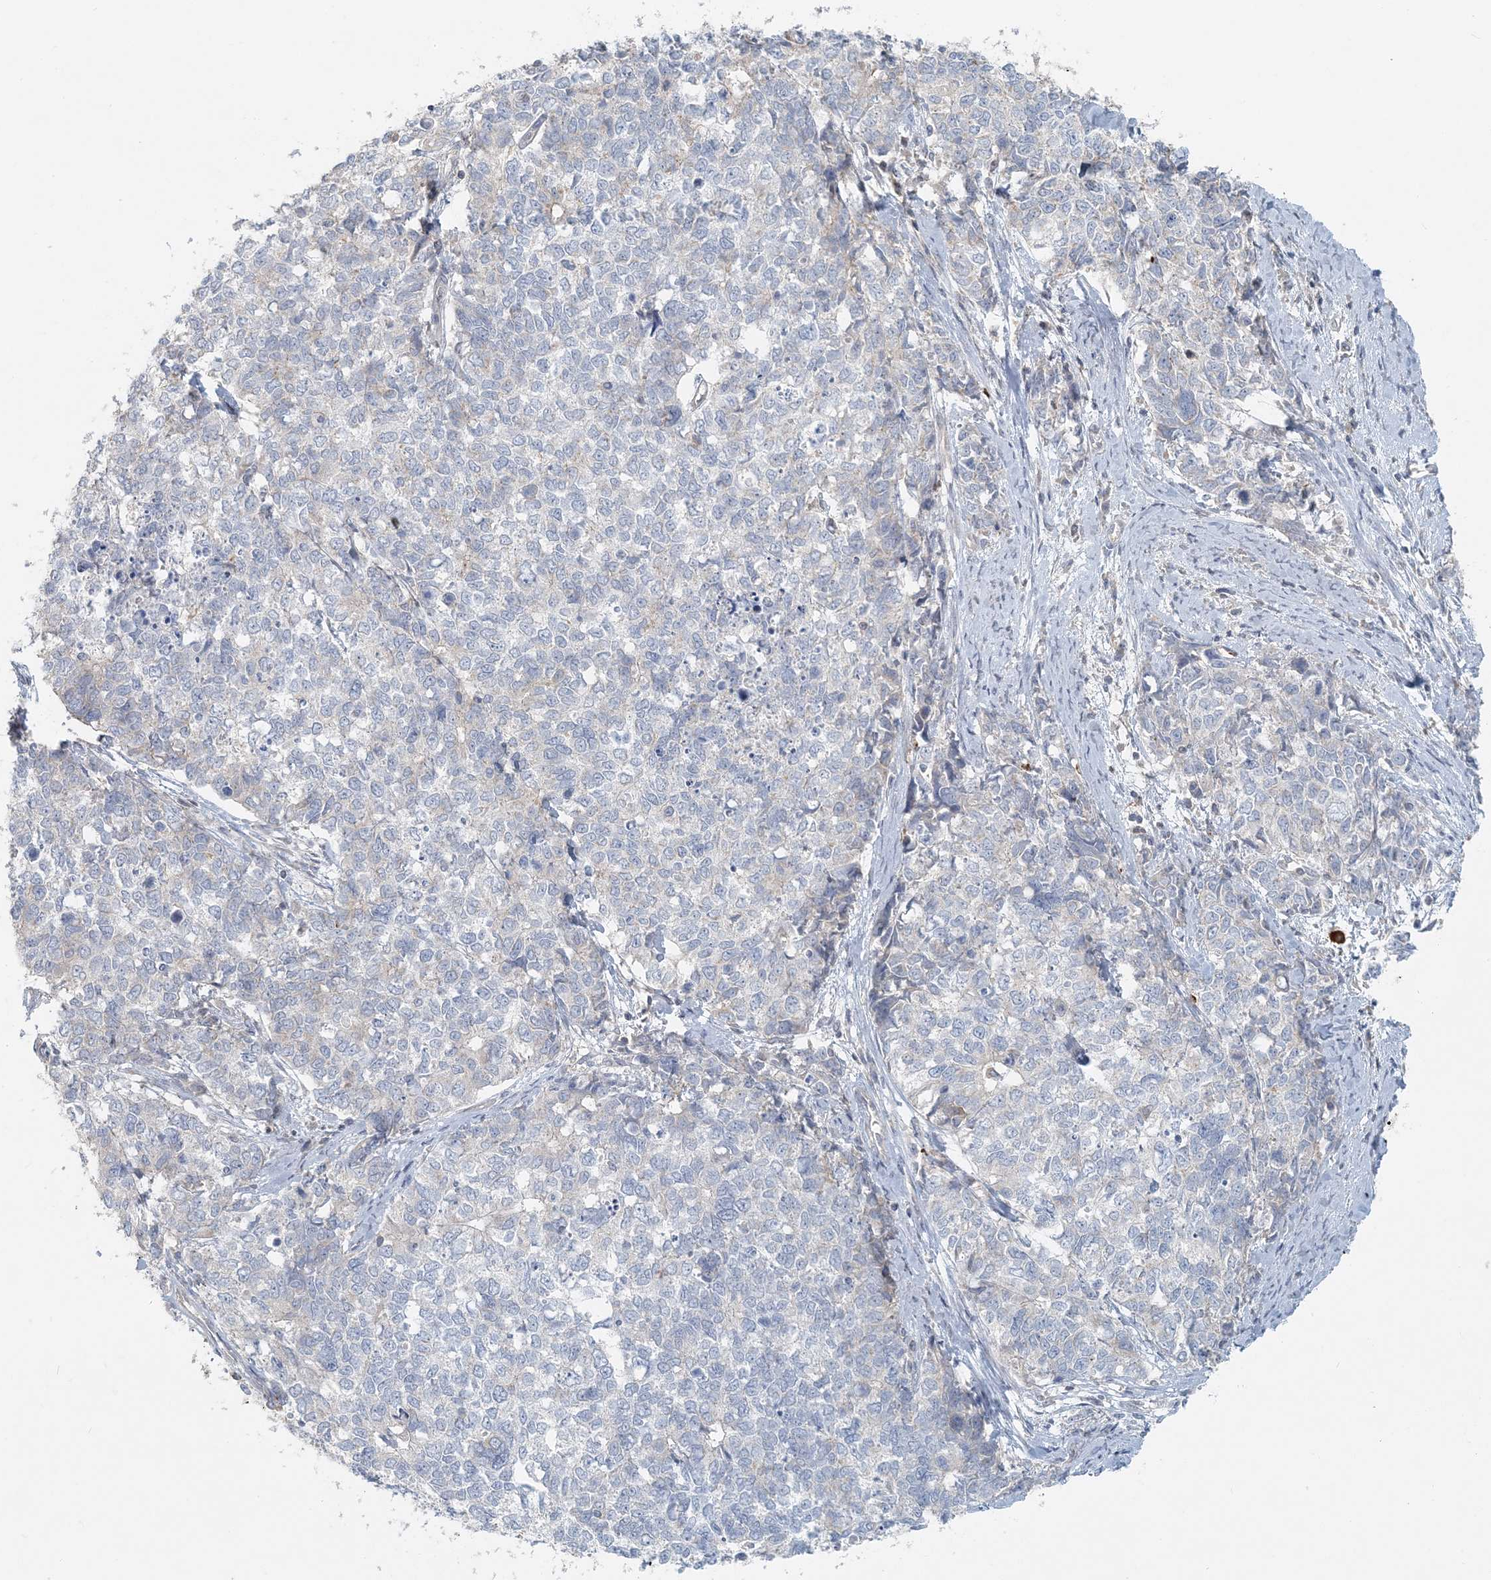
{"staining": {"intensity": "negative", "quantity": "none", "location": "none"}, "tissue": "cervical cancer", "cell_type": "Tumor cells", "image_type": "cancer", "snomed": [{"axis": "morphology", "description": "Squamous cell carcinoma, NOS"}, {"axis": "topography", "description": "Cervix"}], "caption": "Immunohistochemistry of human cervical squamous cell carcinoma shows no staining in tumor cells.", "gene": "NAA11", "patient": {"sex": "female", "age": 63}}